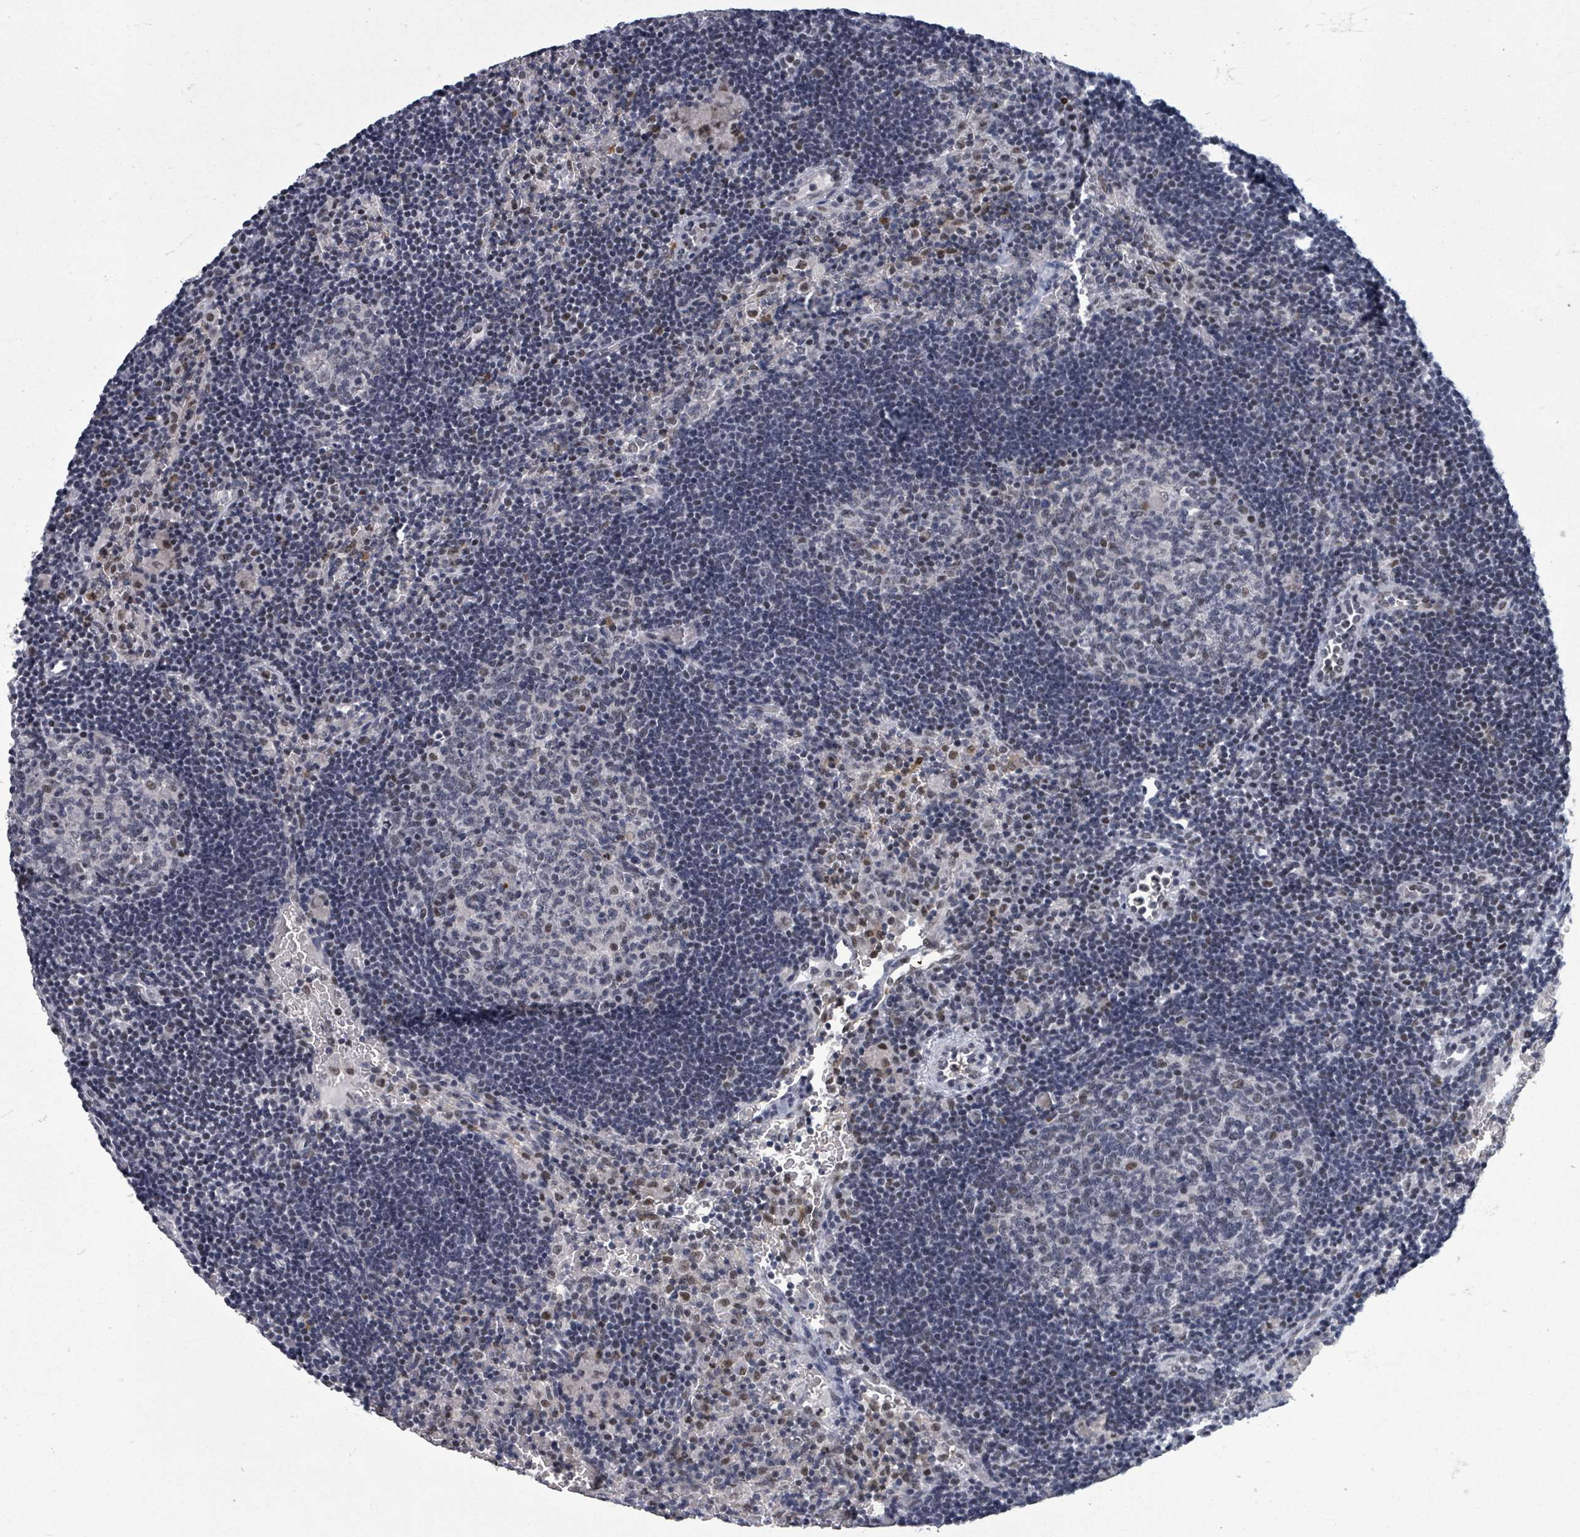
{"staining": {"intensity": "negative", "quantity": "none", "location": "none"}, "tissue": "lymph node", "cell_type": "Germinal center cells", "image_type": "normal", "snomed": [{"axis": "morphology", "description": "Normal tissue, NOS"}, {"axis": "topography", "description": "Lymph node"}], "caption": "An IHC photomicrograph of benign lymph node is shown. There is no staining in germinal center cells of lymph node. The staining was performed using DAB (3,3'-diaminobenzidine) to visualize the protein expression in brown, while the nuclei were stained in blue with hematoxylin (Magnification: 20x).", "gene": "BIVM", "patient": {"sex": "male", "age": 62}}